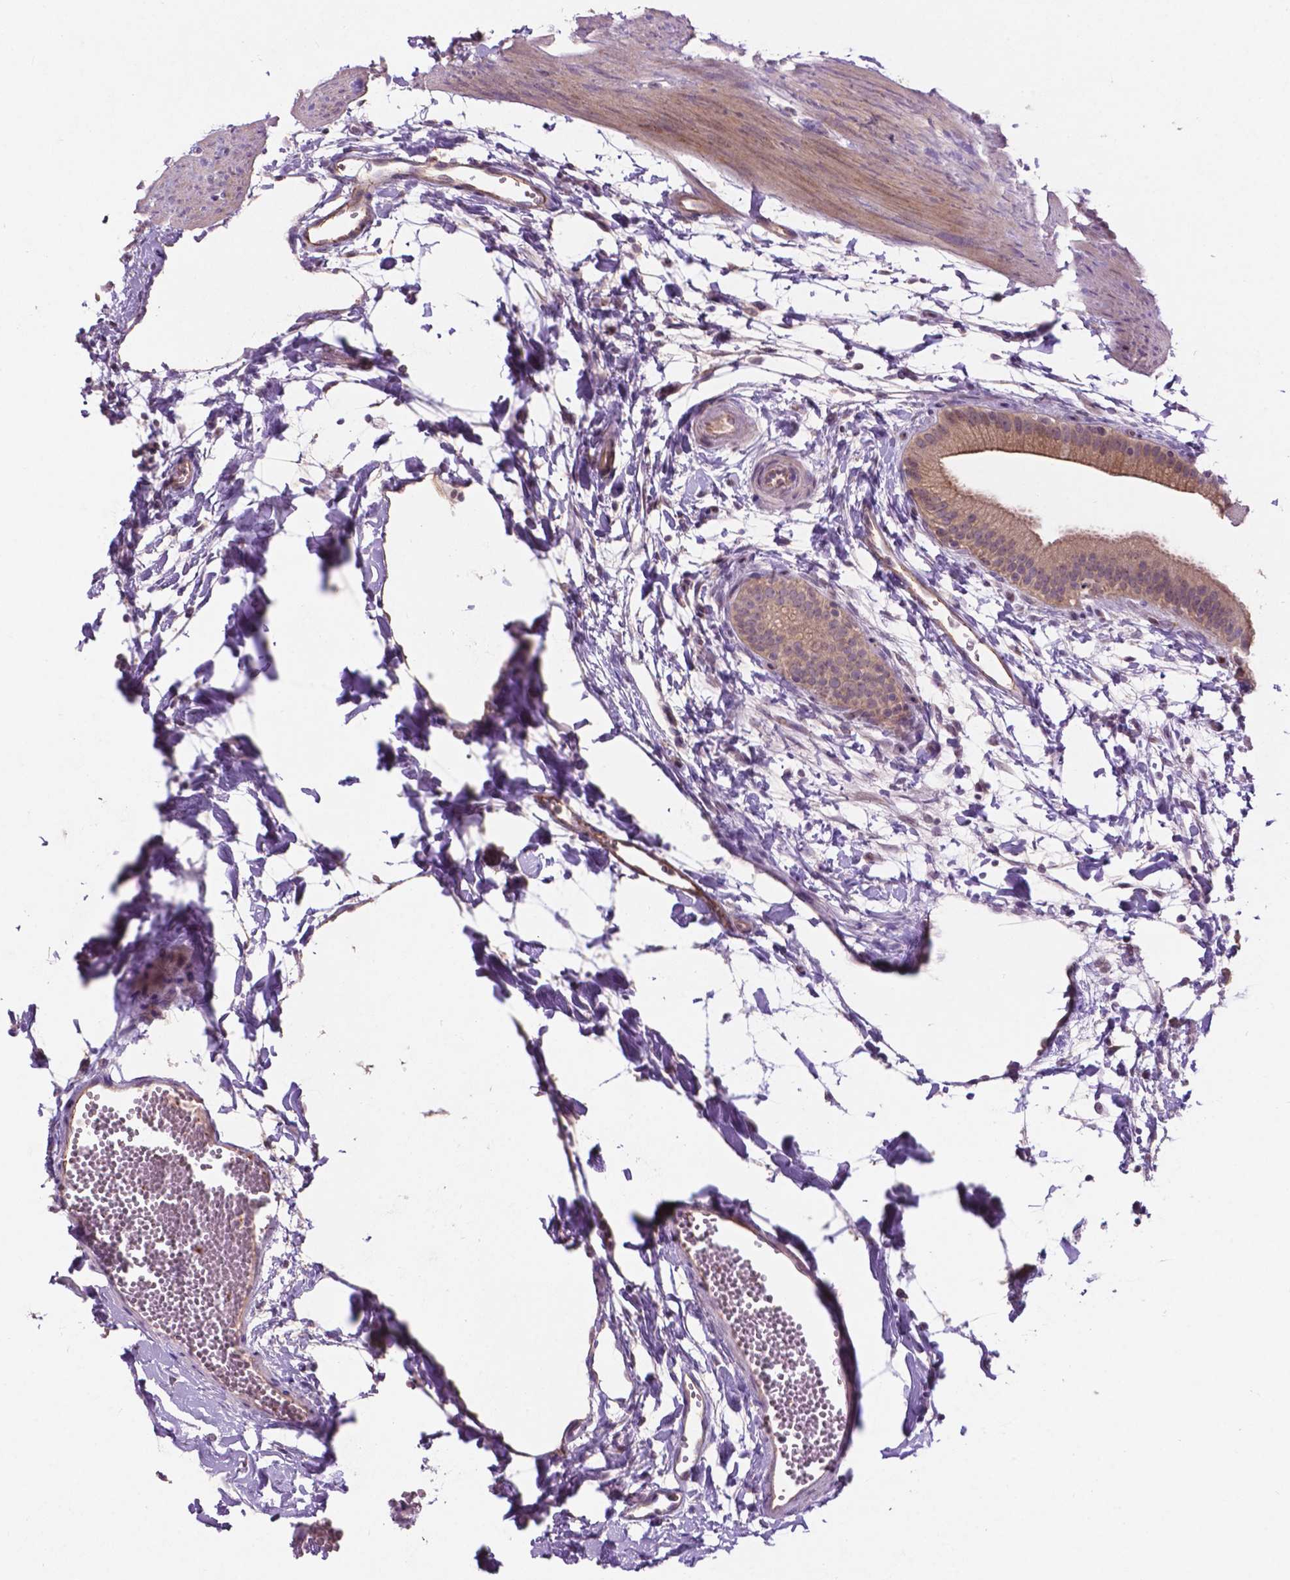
{"staining": {"intensity": "weak", "quantity": "<25%", "location": "cytoplasmic/membranous"}, "tissue": "gallbladder", "cell_type": "Glandular cells", "image_type": "normal", "snomed": [{"axis": "morphology", "description": "Normal tissue, NOS"}, {"axis": "topography", "description": "Gallbladder"}], "caption": "IHC micrograph of normal human gallbladder stained for a protein (brown), which reveals no positivity in glandular cells. Brightfield microscopy of IHC stained with DAB (brown) and hematoxylin (blue), captured at high magnification.", "gene": "ARL5C", "patient": {"sex": "female", "age": 63}}